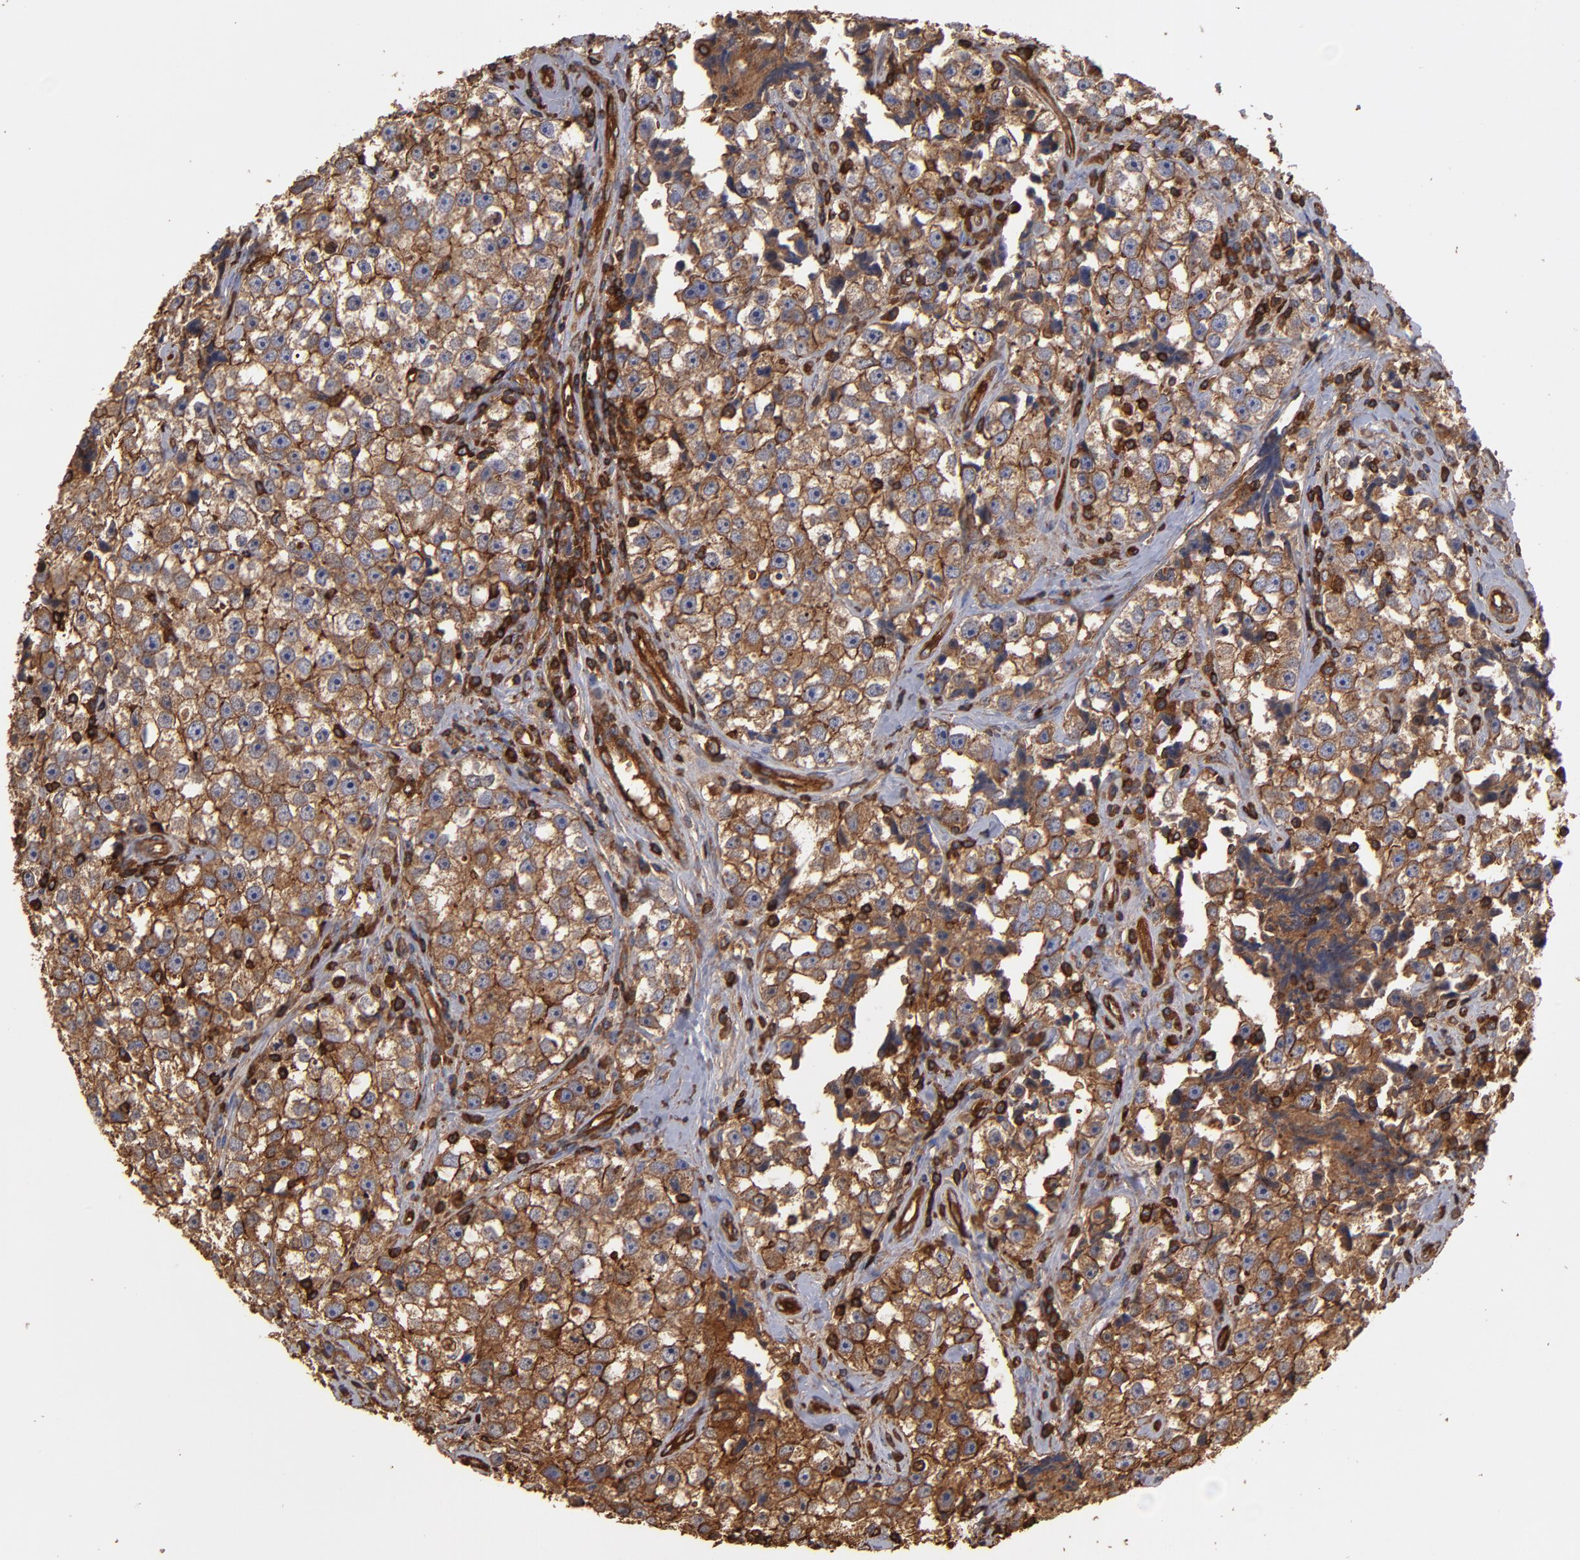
{"staining": {"intensity": "moderate", "quantity": ">75%", "location": "cytoplasmic/membranous"}, "tissue": "testis cancer", "cell_type": "Tumor cells", "image_type": "cancer", "snomed": [{"axis": "morphology", "description": "Seminoma, NOS"}, {"axis": "topography", "description": "Testis"}], "caption": "This micrograph reveals immunohistochemistry (IHC) staining of human testis seminoma, with medium moderate cytoplasmic/membranous staining in about >75% of tumor cells.", "gene": "ACTN4", "patient": {"sex": "male", "age": 32}}